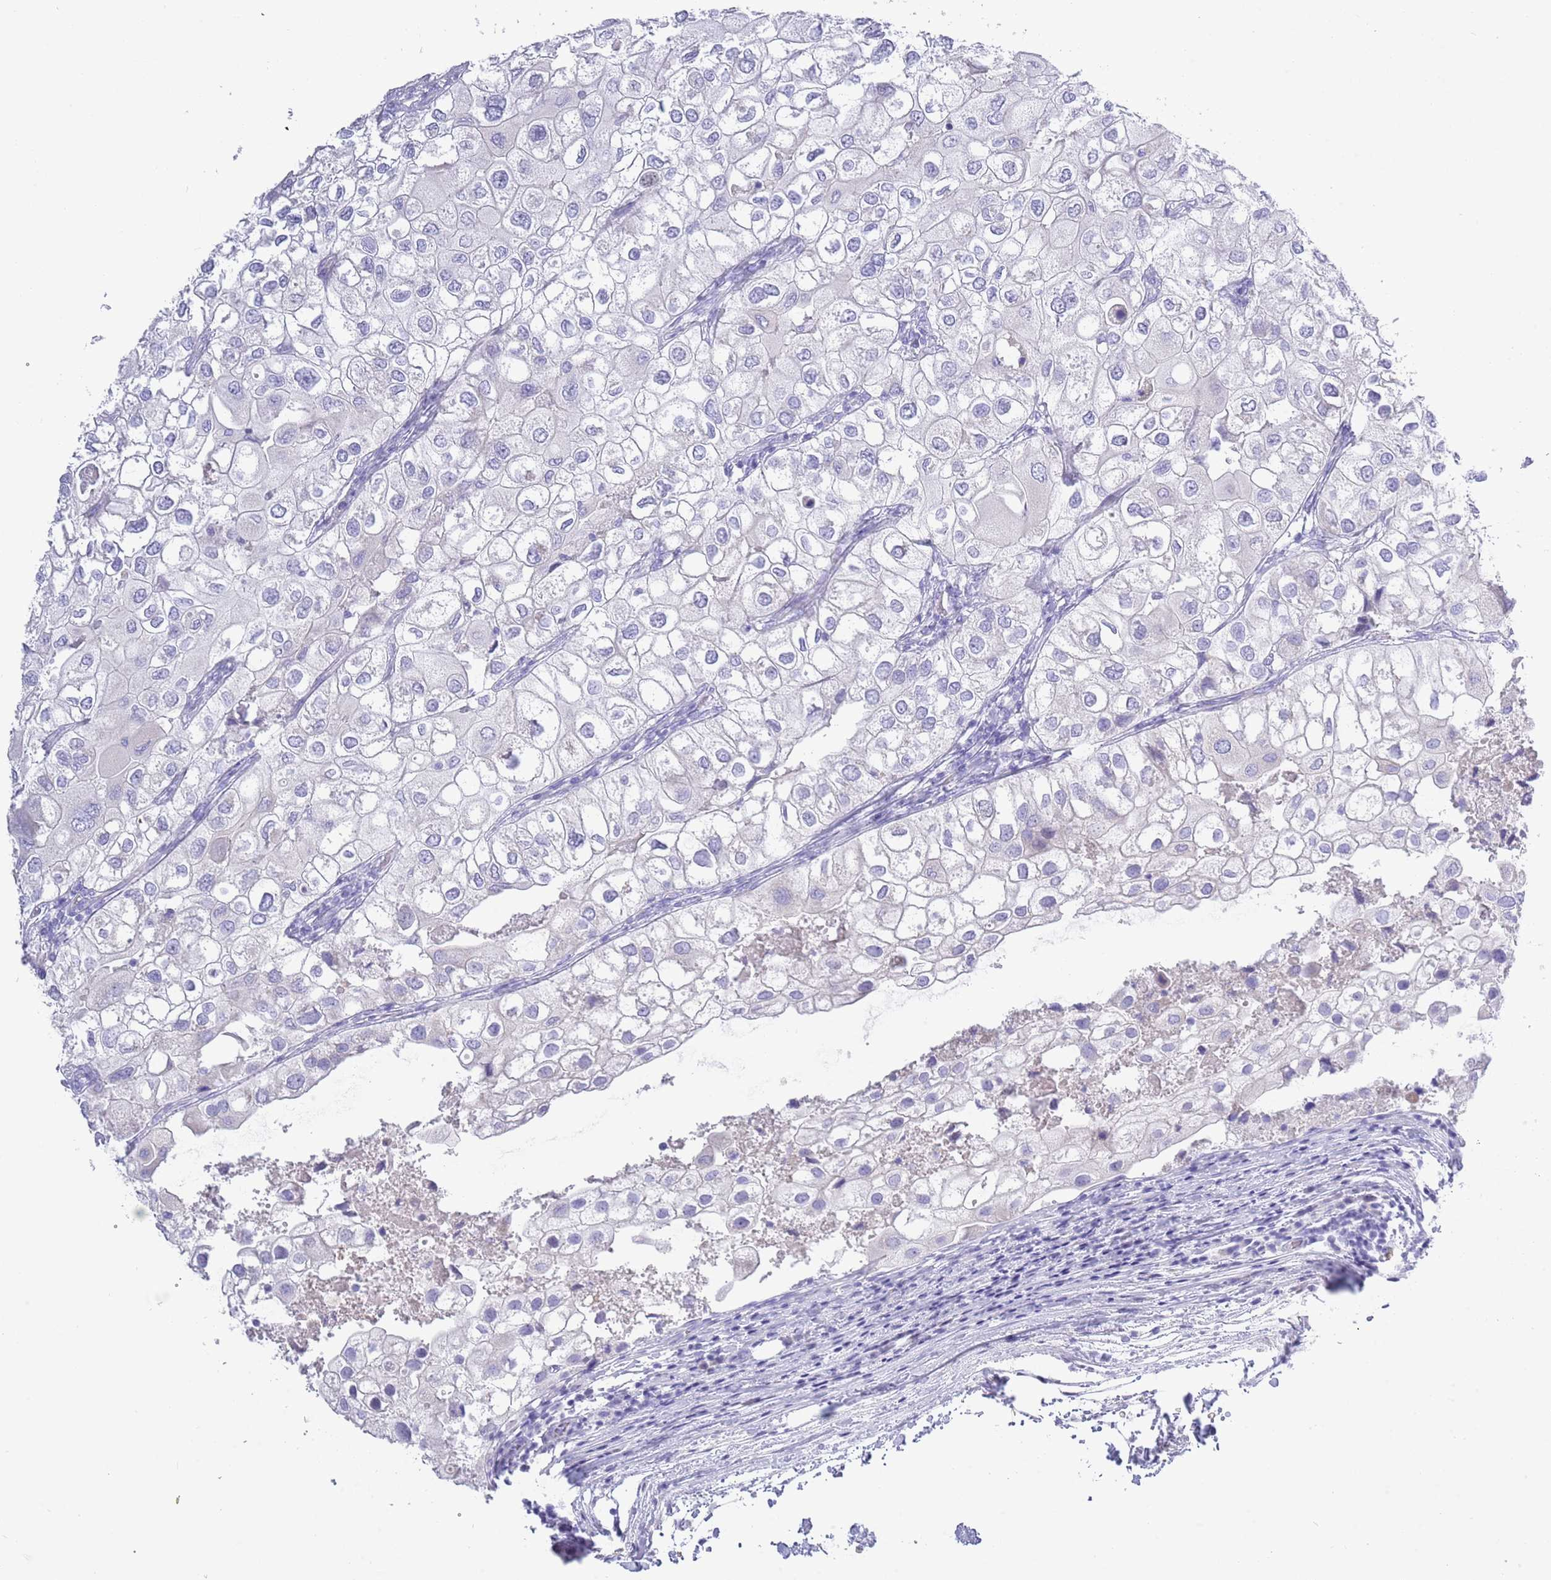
{"staining": {"intensity": "negative", "quantity": "none", "location": "none"}, "tissue": "urothelial cancer", "cell_type": "Tumor cells", "image_type": "cancer", "snomed": [{"axis": "morphology", "description": "Urothelial carcinoma, High grade"}, {"axis": "topography", "description": "Urinary bladder"}], "caption": "Tumor cells are negative for protein expression in human urothelial carcinoma (high-grade).", "gene": "ACR", "patient": {"sex": "male", "age": 64}}